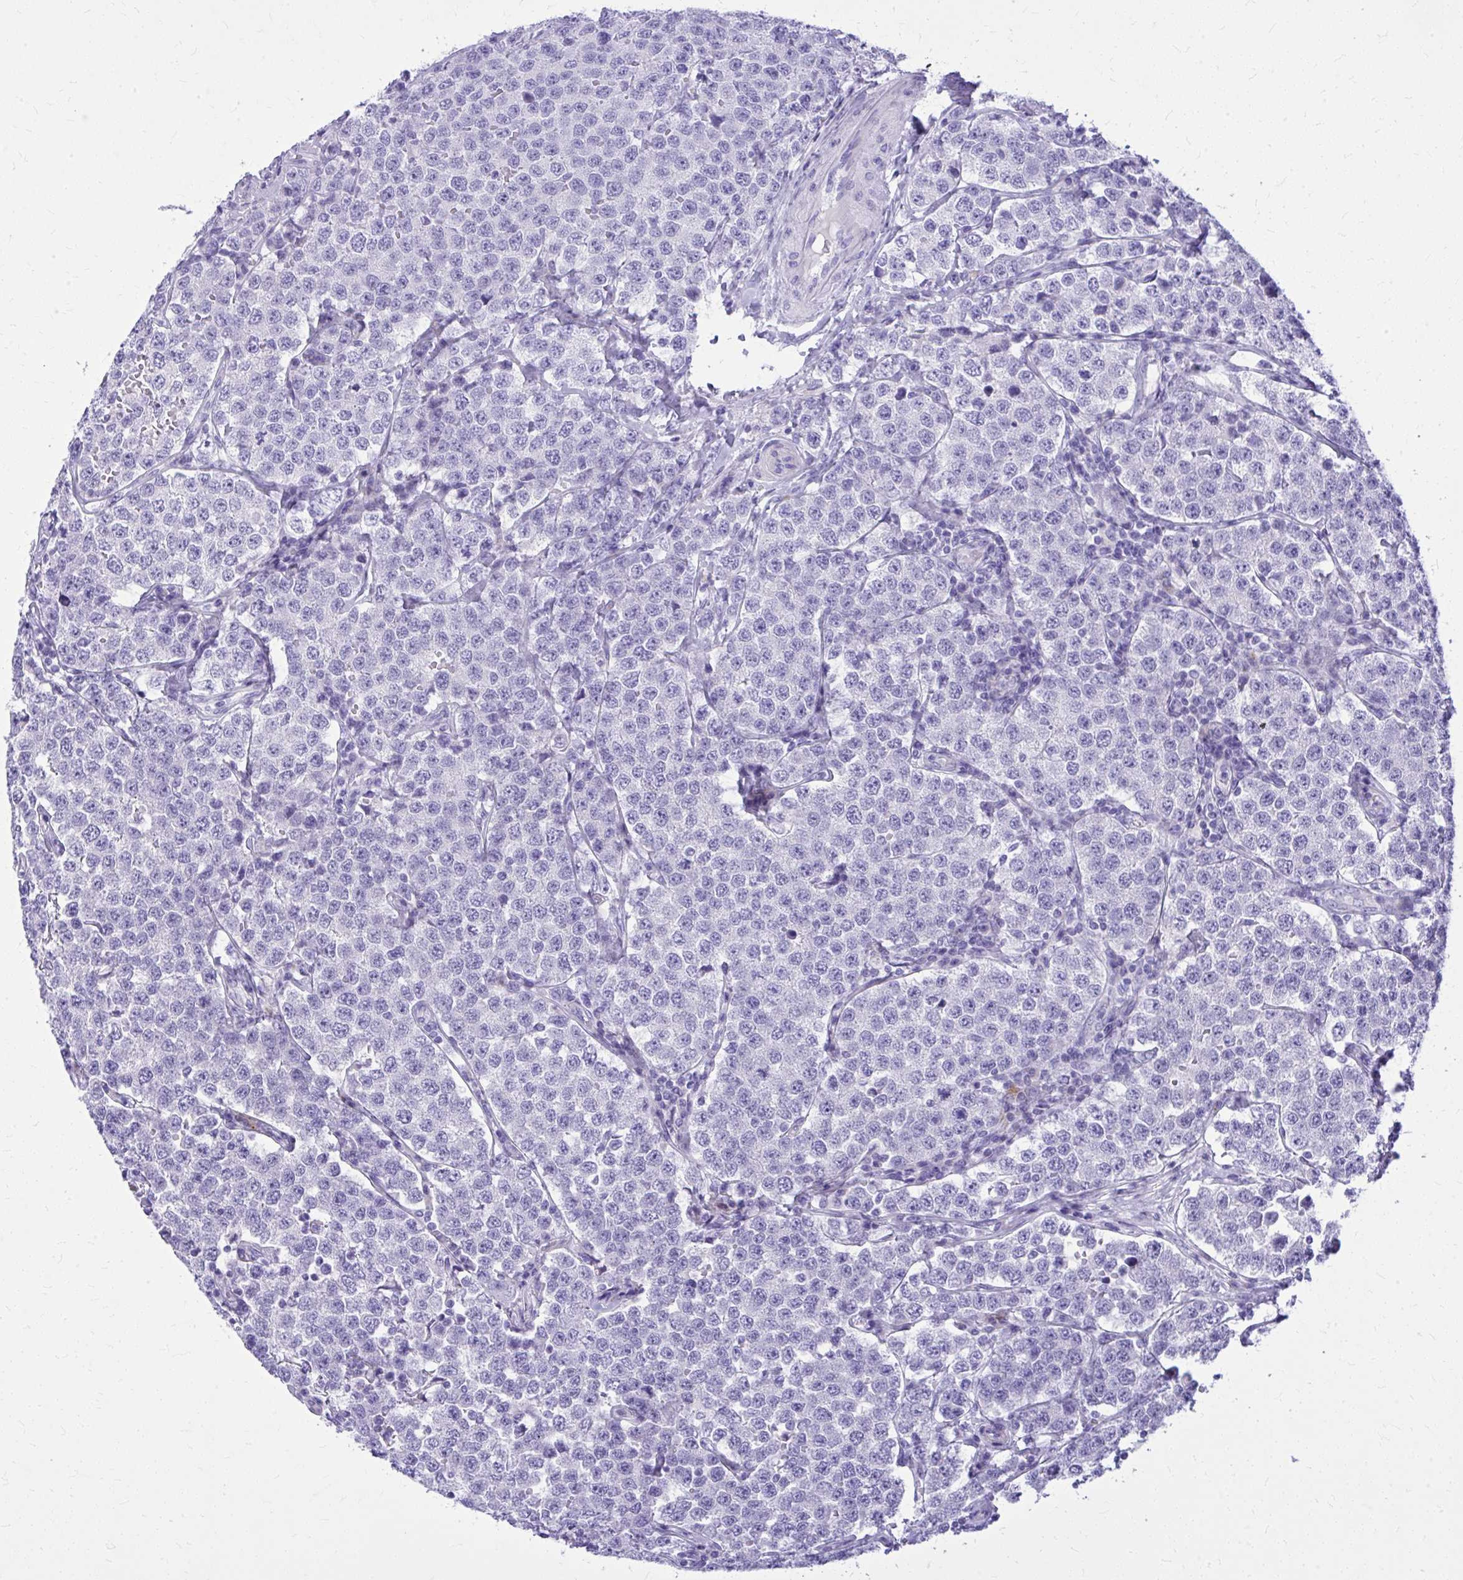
{"staining": {"intensity": "negative", "quantity": "none", "location": "none"}, "tissue": "testis cancer", "cell_type": "Tumor cells", "image_type": "cancer", "snomed": [{"axis": "morphology", "description": "Seminoma, NOS"}, {"axis": "topography", "description": "Testis"}], "caption": "Photomicrograph shows no significant protein positivity in tumor cells of testis cancer. (Stains: DAB (3,3'-diaminobenzidine) IHC with hematoxylin counter stain, Microscopy: brightfield microscopy at high magnification).", "gene": "BCL6B", "patient": {"sex": "male", "age": 34}}